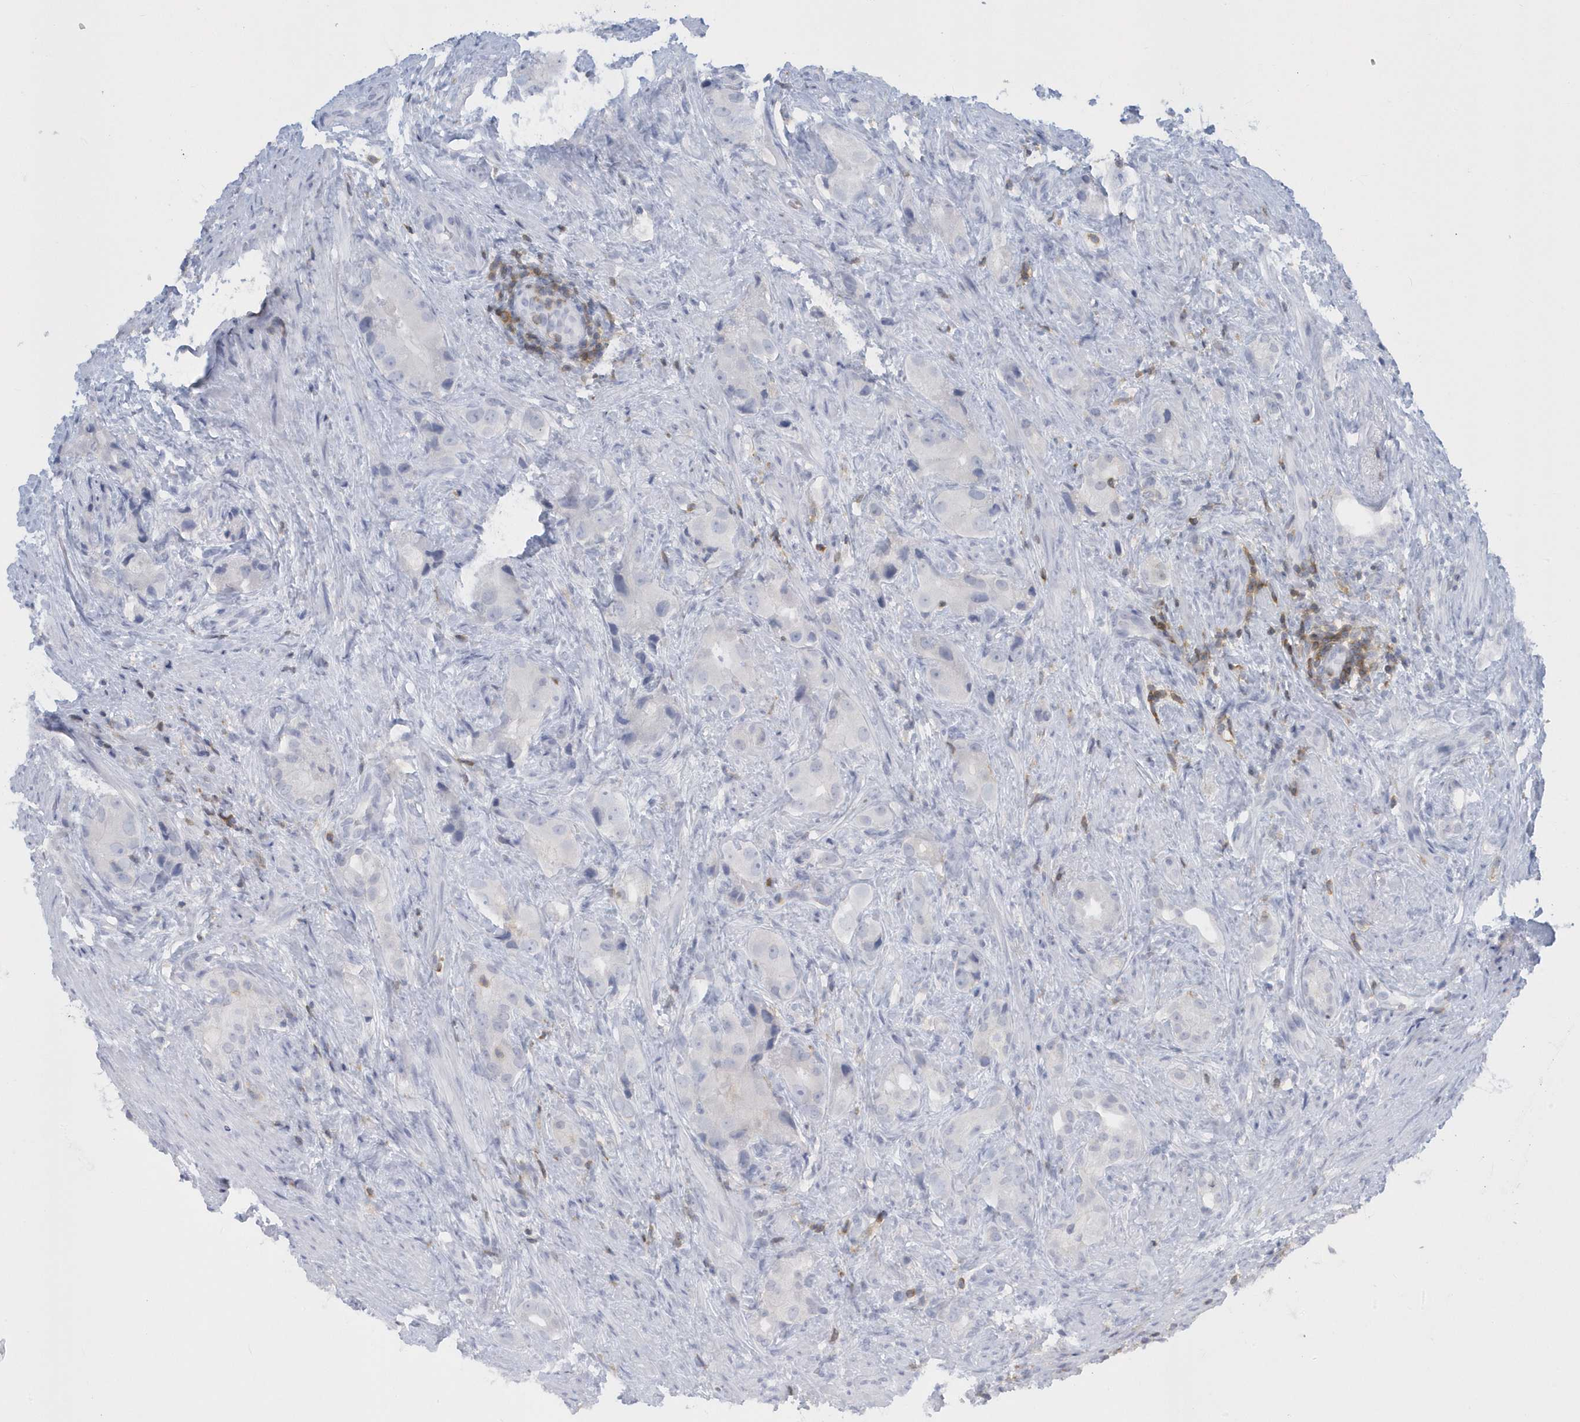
{"staining": {"intensity": "negative", "quantity": "none", "location": "none"}, "tissue": "prostate cancer", "cell_type": "Tumor cells", "image_type": "cancer", "snomed": [{"axis": "morphology", "description": "Adenocarcinoma, Low grade"}, {"axis": "topography", "description": "Prostate"}], "caption": "Protein analysis of prostate cancer shows no significant staining in tumor cells.", "gene": "PSD4", "patient": {"sex": "male", "age": 71}}